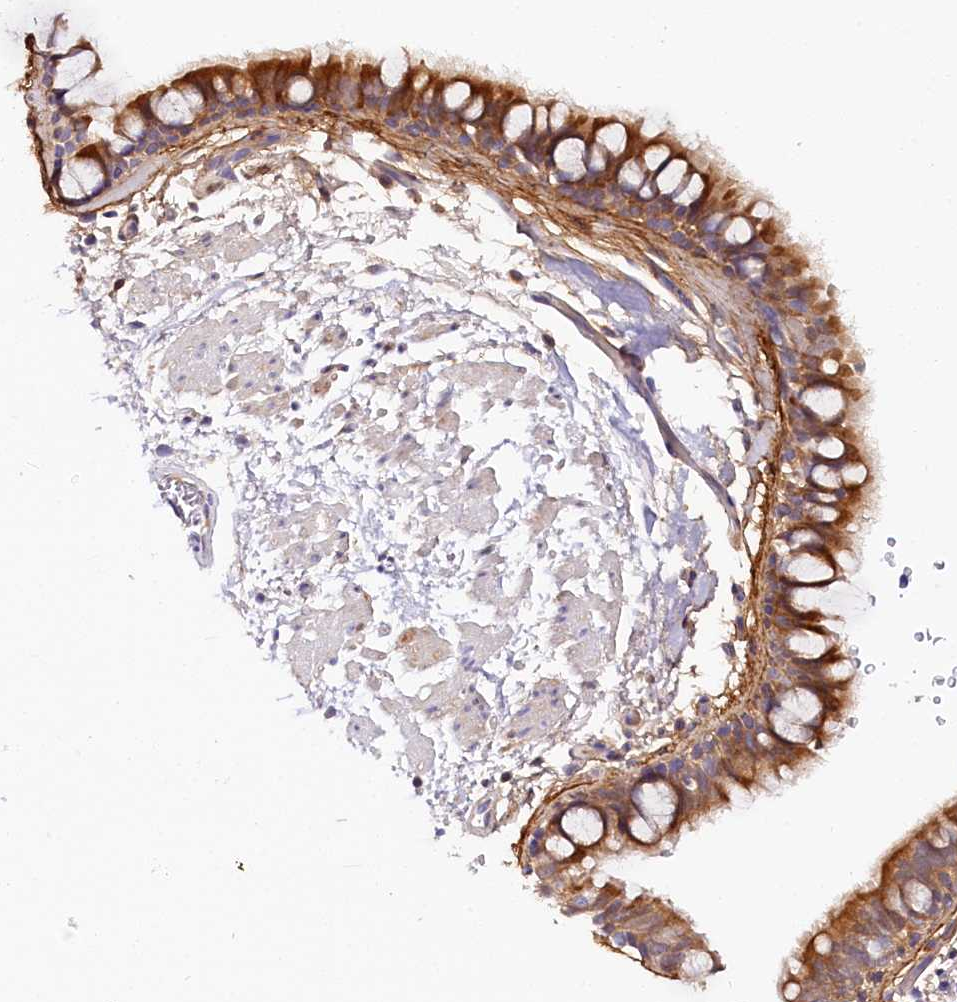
{"staining": {"intensity": "moderate", "quantity": ">75%", "location": "cytoplasmic/membranous"}, "tissue": "bronchus", "cell_type": "Respiratory epithelial cells", "image_type": "normal", "snomed": [{"axis": "morphology", "description": "Normal tissue, NOS"}, {"axis": "topography", "description": "Bronchus"}], "caption": "Protein staining exhibits moderate cytoplasmic/membranous expression in about >75% of respiratory epithelial cells in benign bronchus. (Brightfield microscopy of DAB IHC at high magnification).", "gene": "KATNB1", "patient": {"sex": "male", "age": 65}}